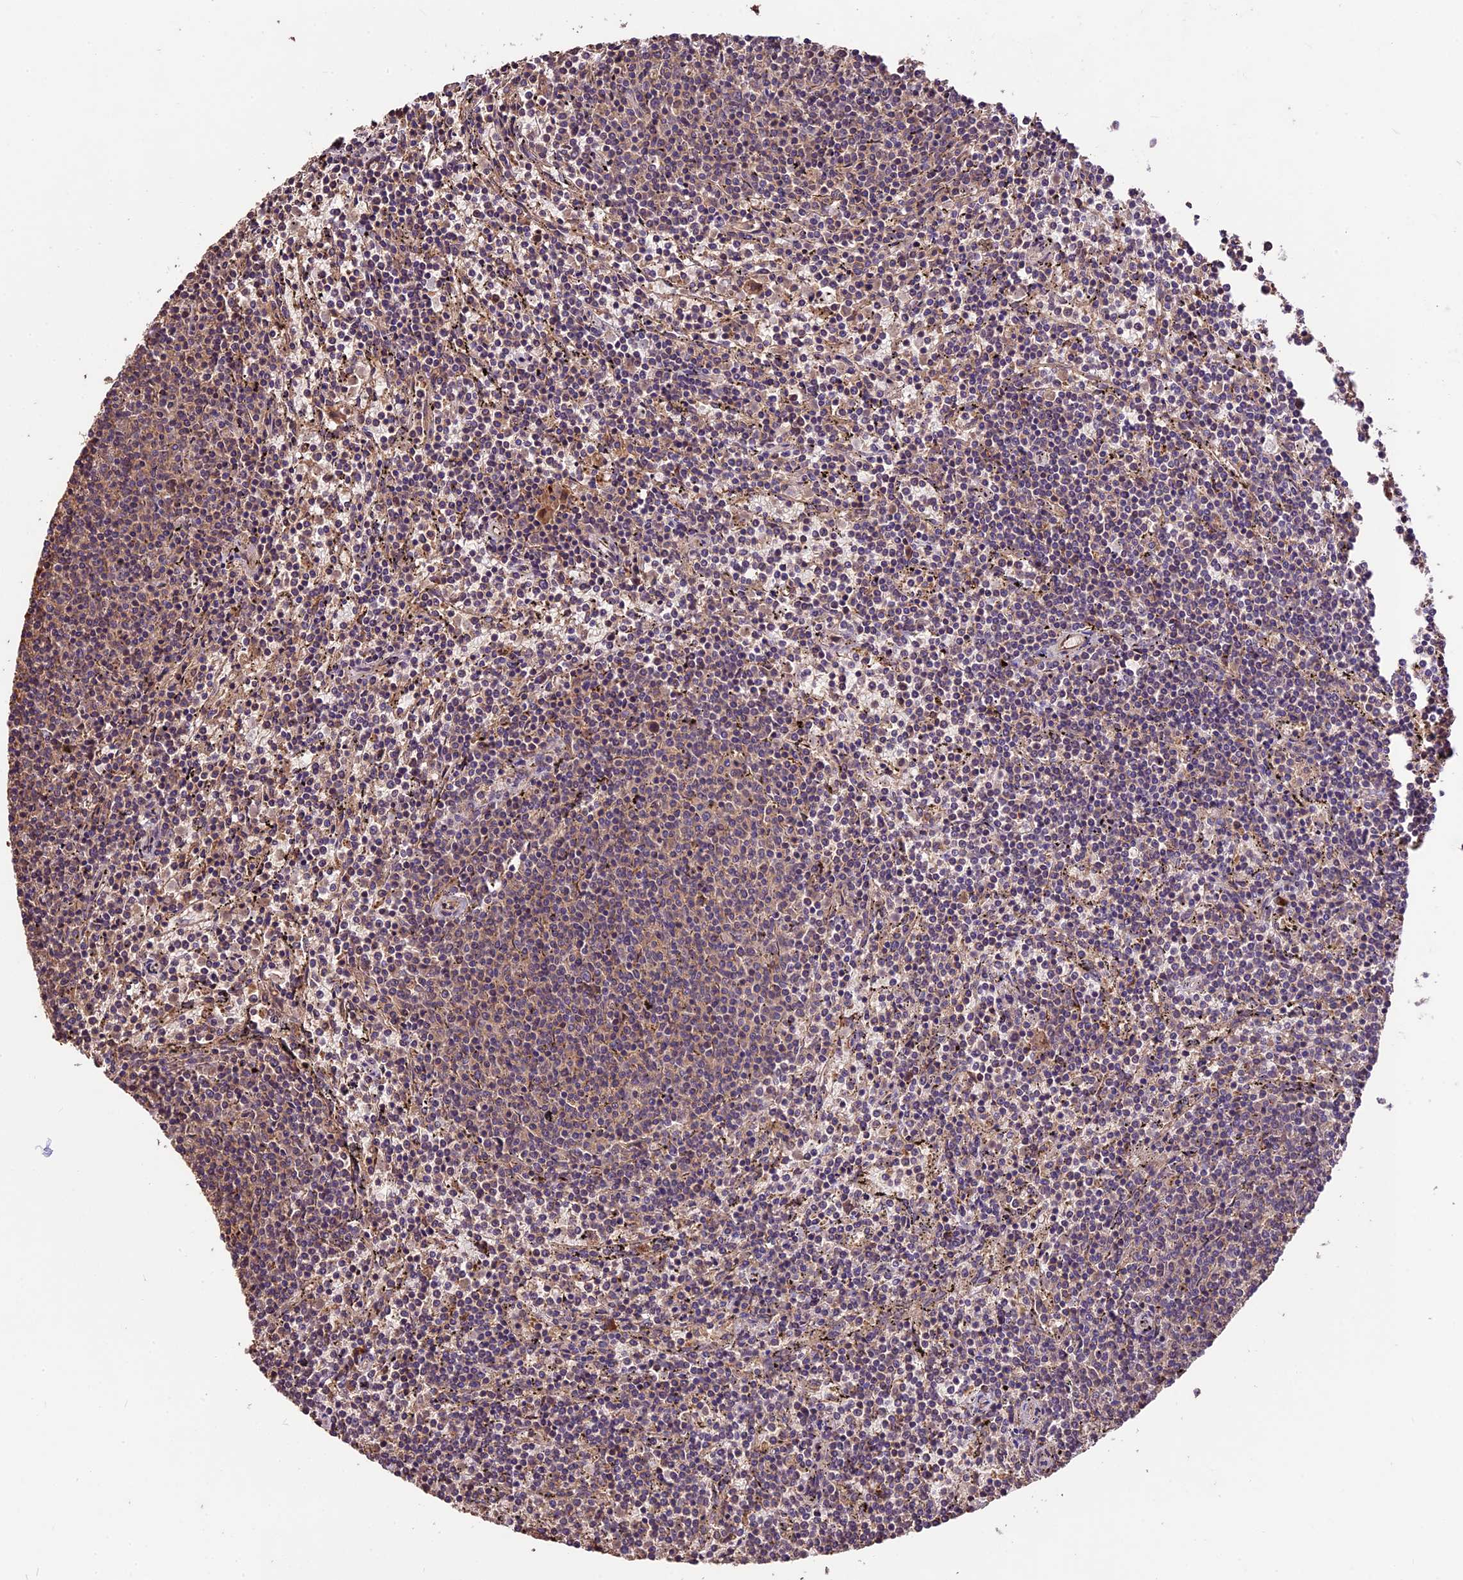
{"staining": {"intensity": "weak", "quantity": "25%-75%", "location": "cytoplasmic/membranous"}, "tissue": "lymphoma", "cell_type": "Tumor cells", "image_type": "cancer", "snomed": [{"axis": "morphology", "description": "Malignant lymphoma, non-Hodgkin's type, Low grade"}, {"axis": "topography", "description": "Spleen"}], "caption": "High-magnification brightfield microscopy of malignant lymphoma, non-Hodgkin's type (low-grade) stained with DAB (3,3'-diaminobenzidine) (brown) and counterstained with hematoxylin (blue). tumor cells exhibit weak cytoplasmic/membranous expression is seen in approximately25%-75% of cells. The protein of interest is stained brown, and the nuclei are stained in blue (DAB IHC with brightfield microscopy, high magnification).", "gene": "CRLF1", "patient": {"sex": "female", "age": 50}}